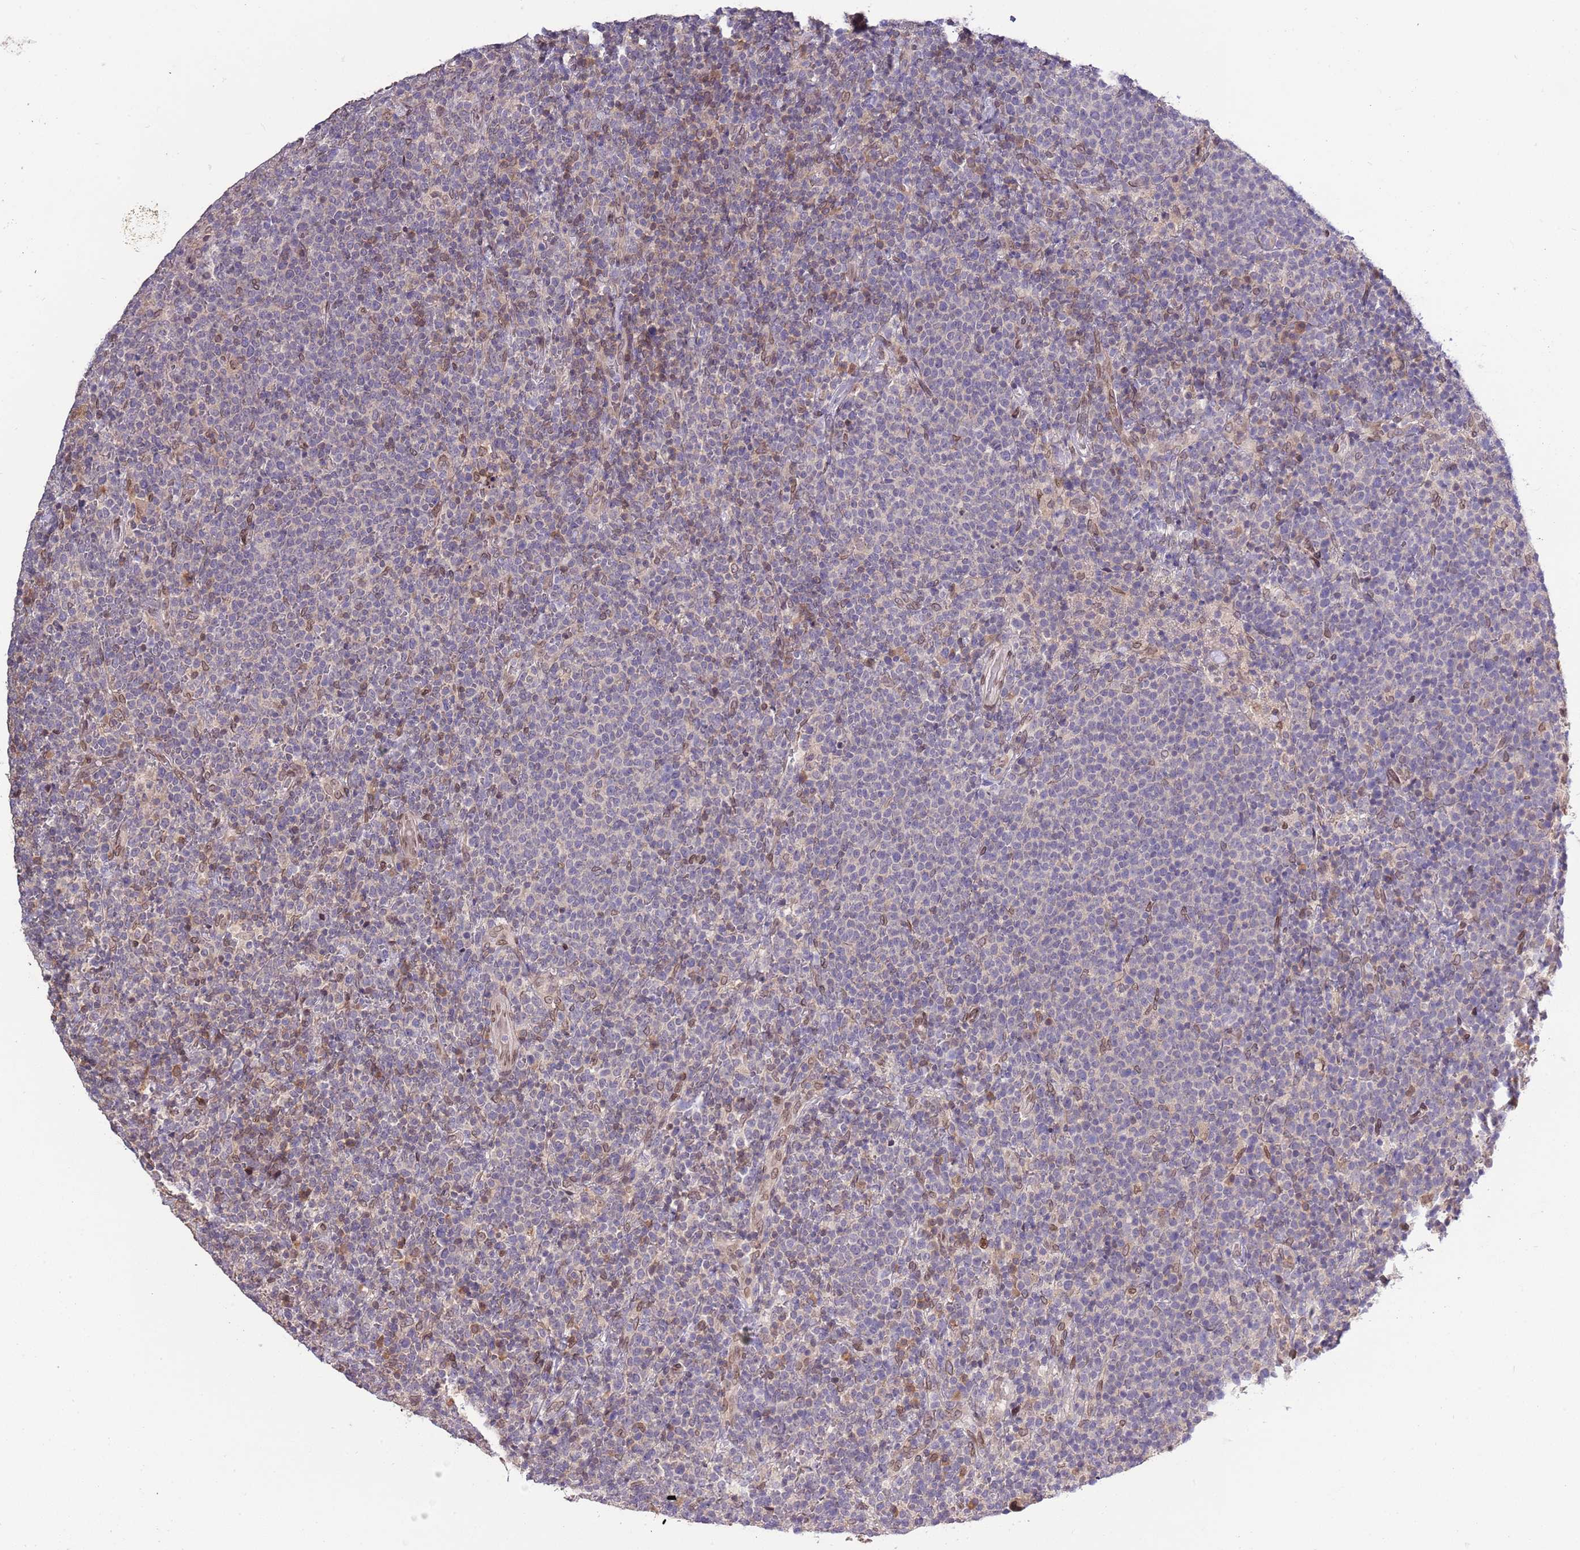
{"staining": {"intensity": "negative", "quantity": "none", "location": "none"}, "tissue": "lymphoma", "cell_type": "Tumor cells", "image_type": "cancer", "snomed": [{"axis": "morphology", "description": "Malignant lymphoma, non-Hodgkin's type, High grade"}, {"axis": "topography", "description": "Lymph node"}], "caption": "The micrograph shows no significant staining in tumor cells of lymphoma.", "gene": "ZNF665", "patient": {"sex": "male", "age": 61}}